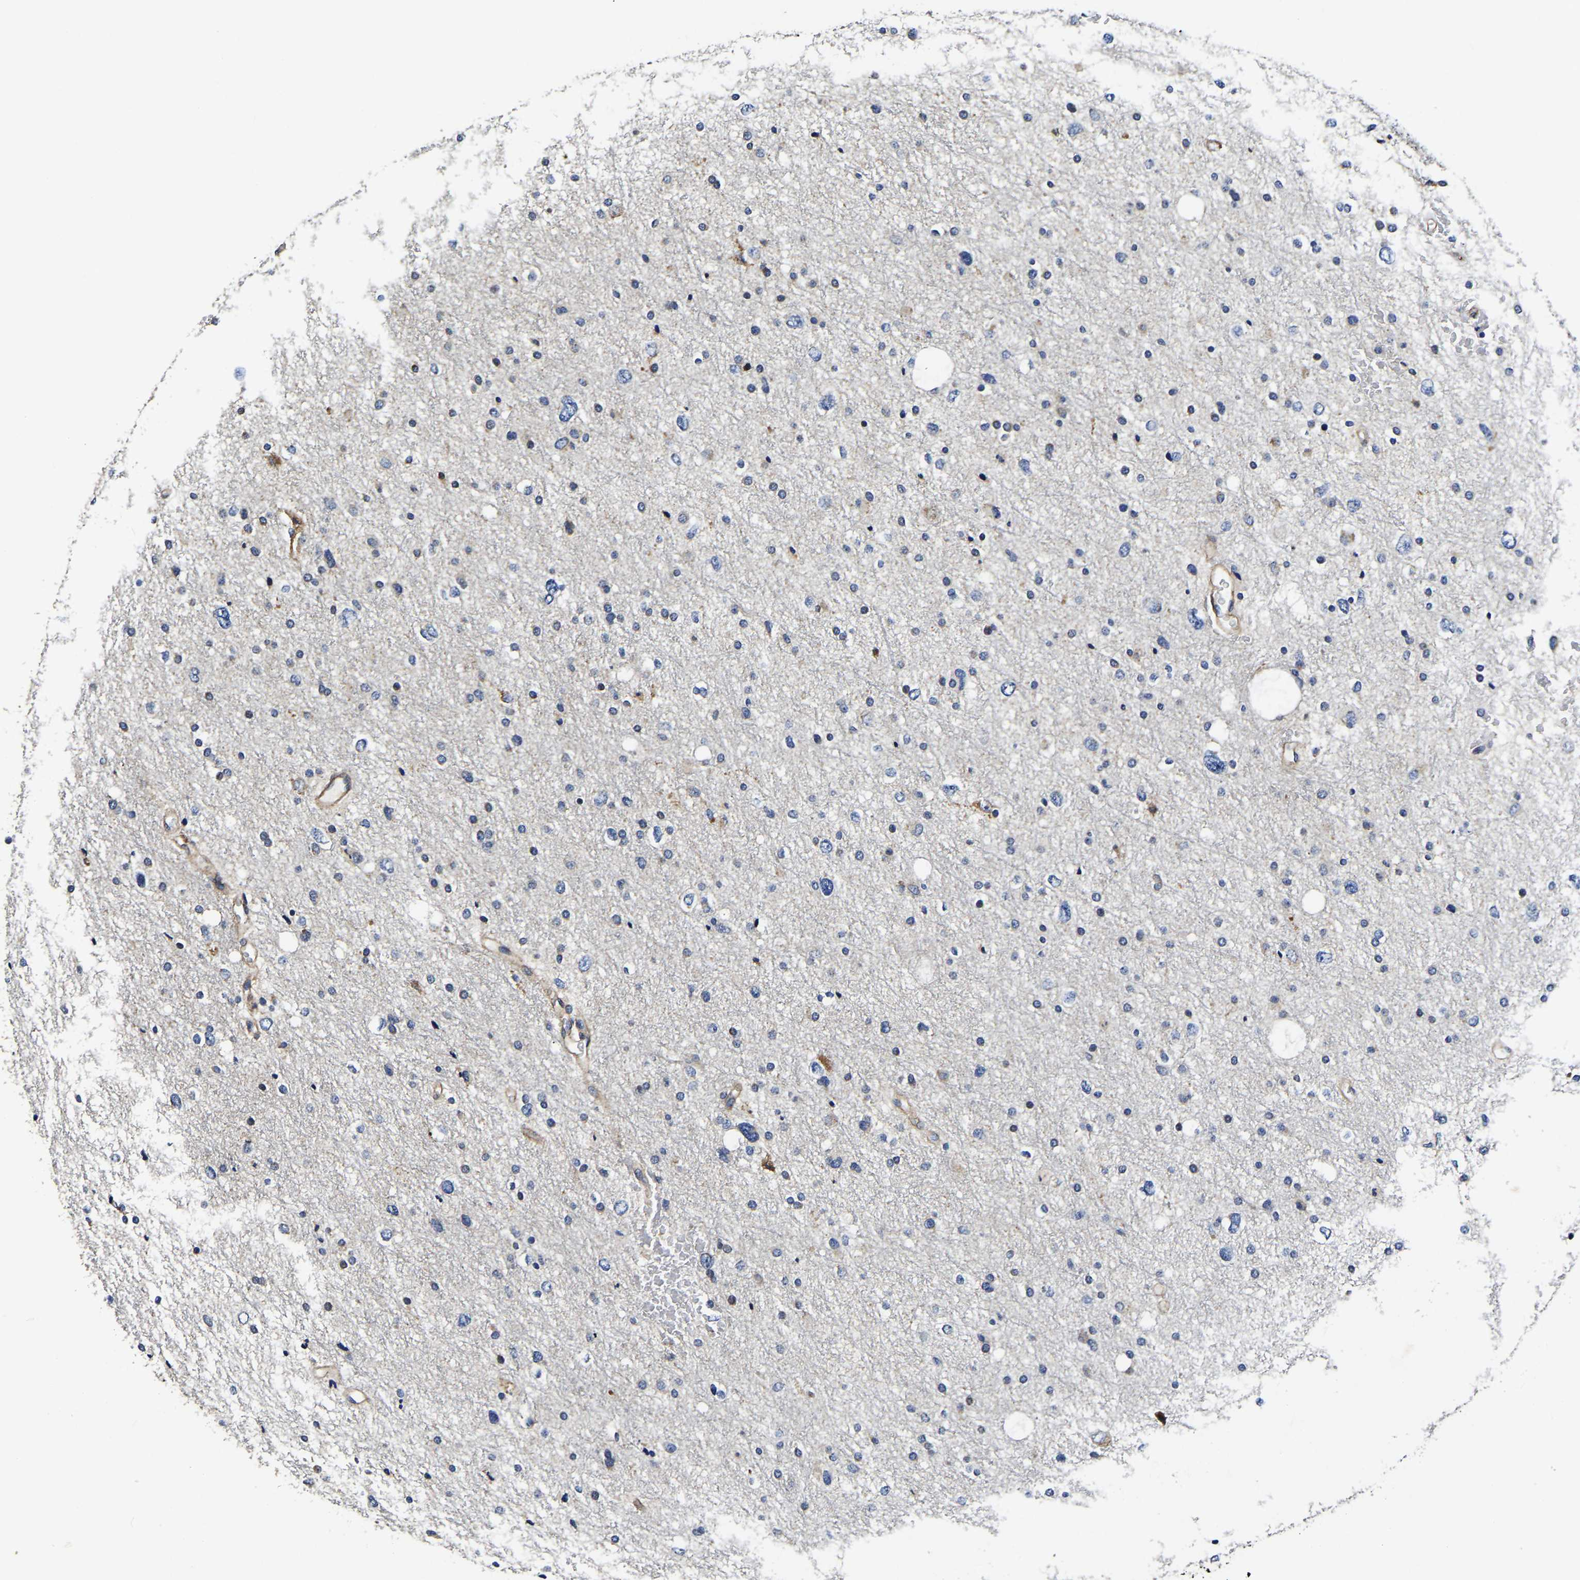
{"staining": {"intensity": "negative", "quantity": "none", "location": "none"}, "tissue": "glioma", "cell_type": "Tumor cells", "image_type": "cancer", "snomed": [{"axis": "morphology", "description": "Glioma, malignant, Low grade"}, {"axis": "topography", "description": "Brain"}], "caption": "A histopathology image of low-grade glioma (malignant) stained for a protein reveals no brown staining in tumor cells. The staining was performed using DAB (3,3'-diaminobenzidine) to visualize the protein expression in brown, while the nuclei were stained in blue with hematoxylin (Magnification: 20x).", "gene": "KCTD17", "patient": {"sex": "female", "age": 37}}